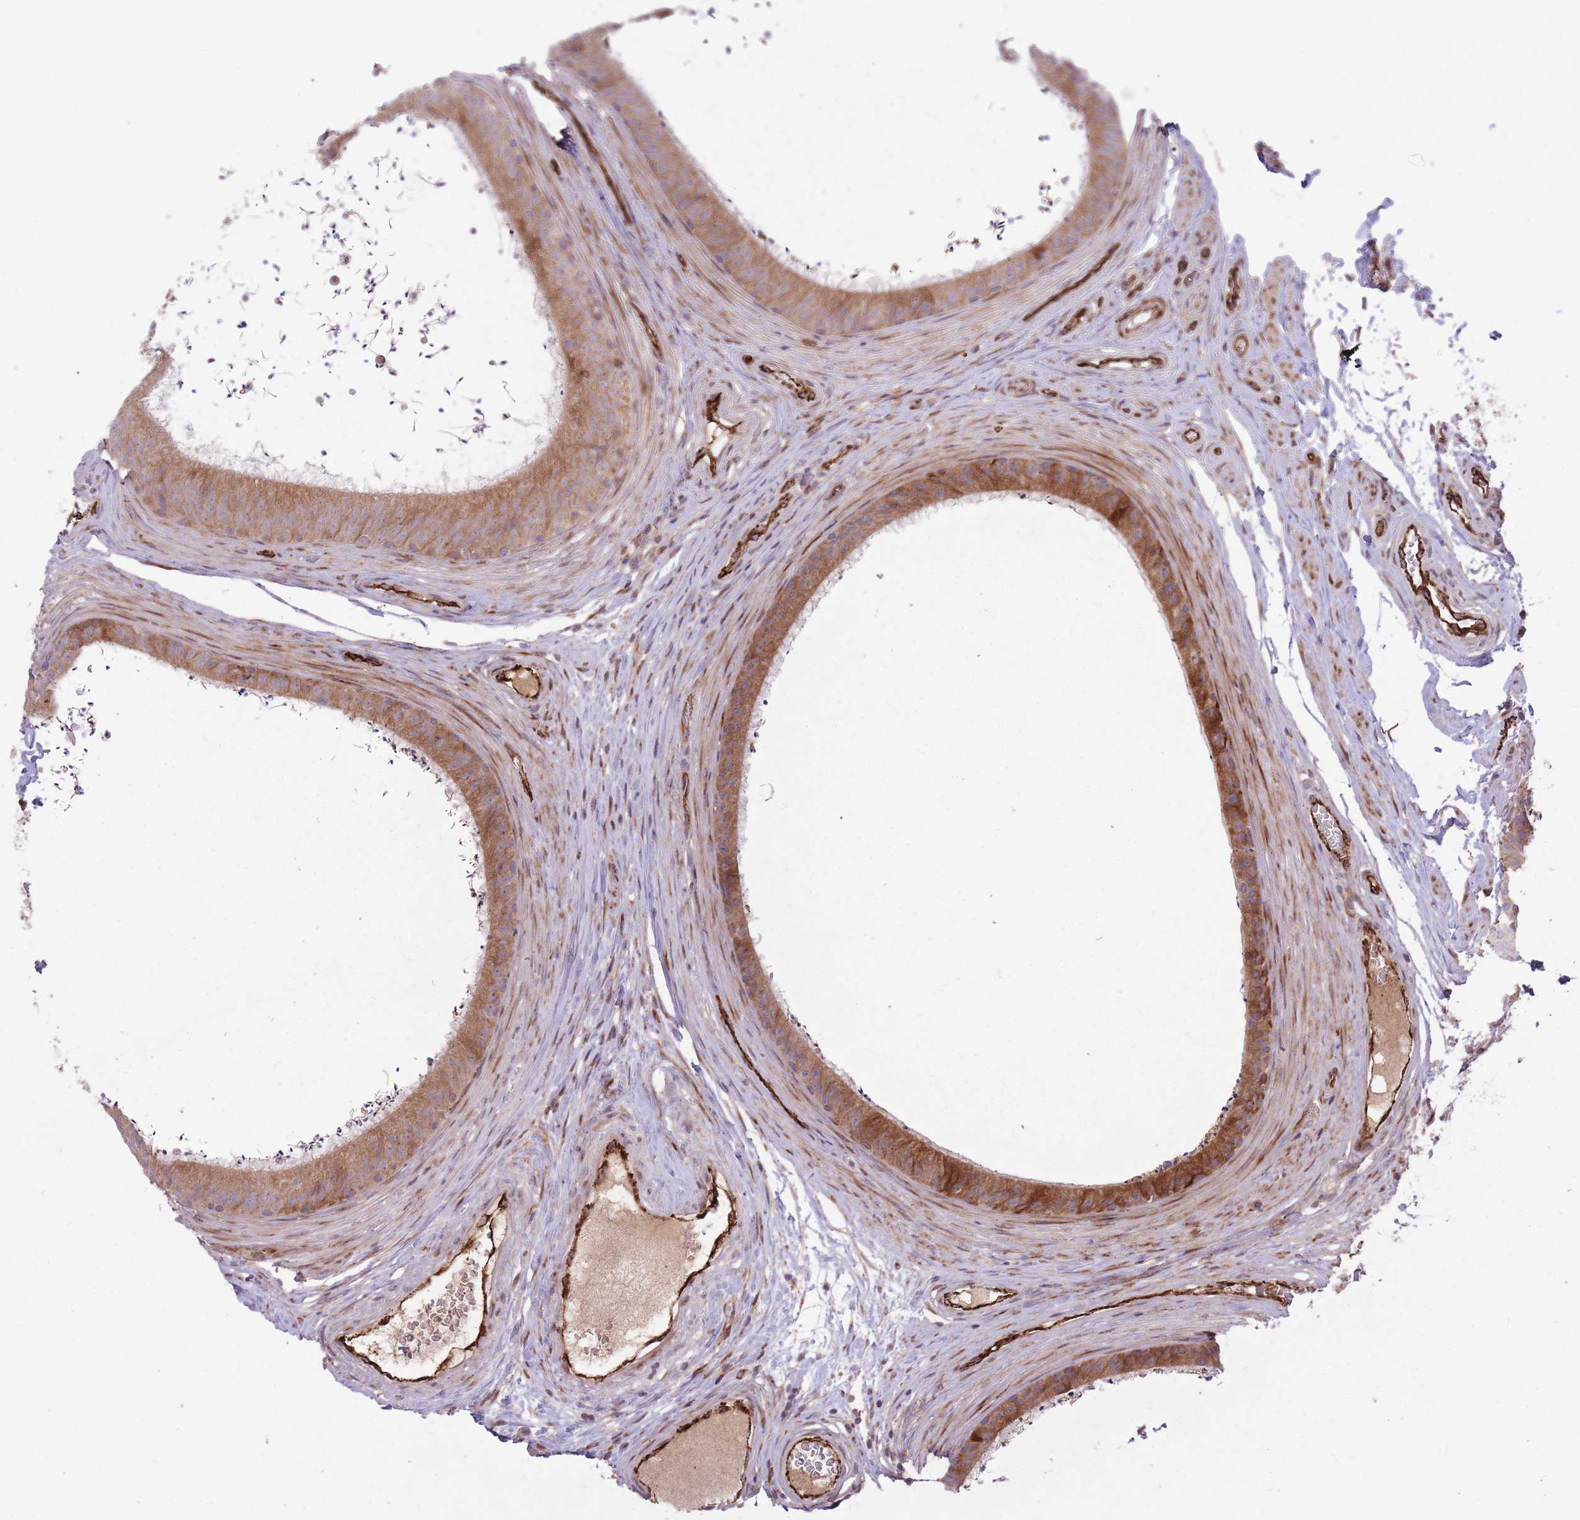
{"staining": {"intensity": "strong", "quantity": "25%-75%", "location": "cytoplasmic/membranous"}, "tissue": "epididymis", "cell_type": "Glandular cells", "image_type": "normal", "snomed": [{"axis": "morphology", "description": "Normal tissue, NOS"}, {"axis": "topography", "description": "Testis"}, {"axis": "topography", "description": "Epididymis"}], "caption": "Epididymis was stained to show a protein in brown. There is high levels of strong cytoplasmic/membranous staining in about 25%-75% of glandular cells. Using DAB (3,3'-diaminobenzidine) (brown) and hematoxylin (blue) stains, captured at high magnification using brightfield microscopy.", "gene": "CISH", "patient": {"sex": "male", "age": 41}}